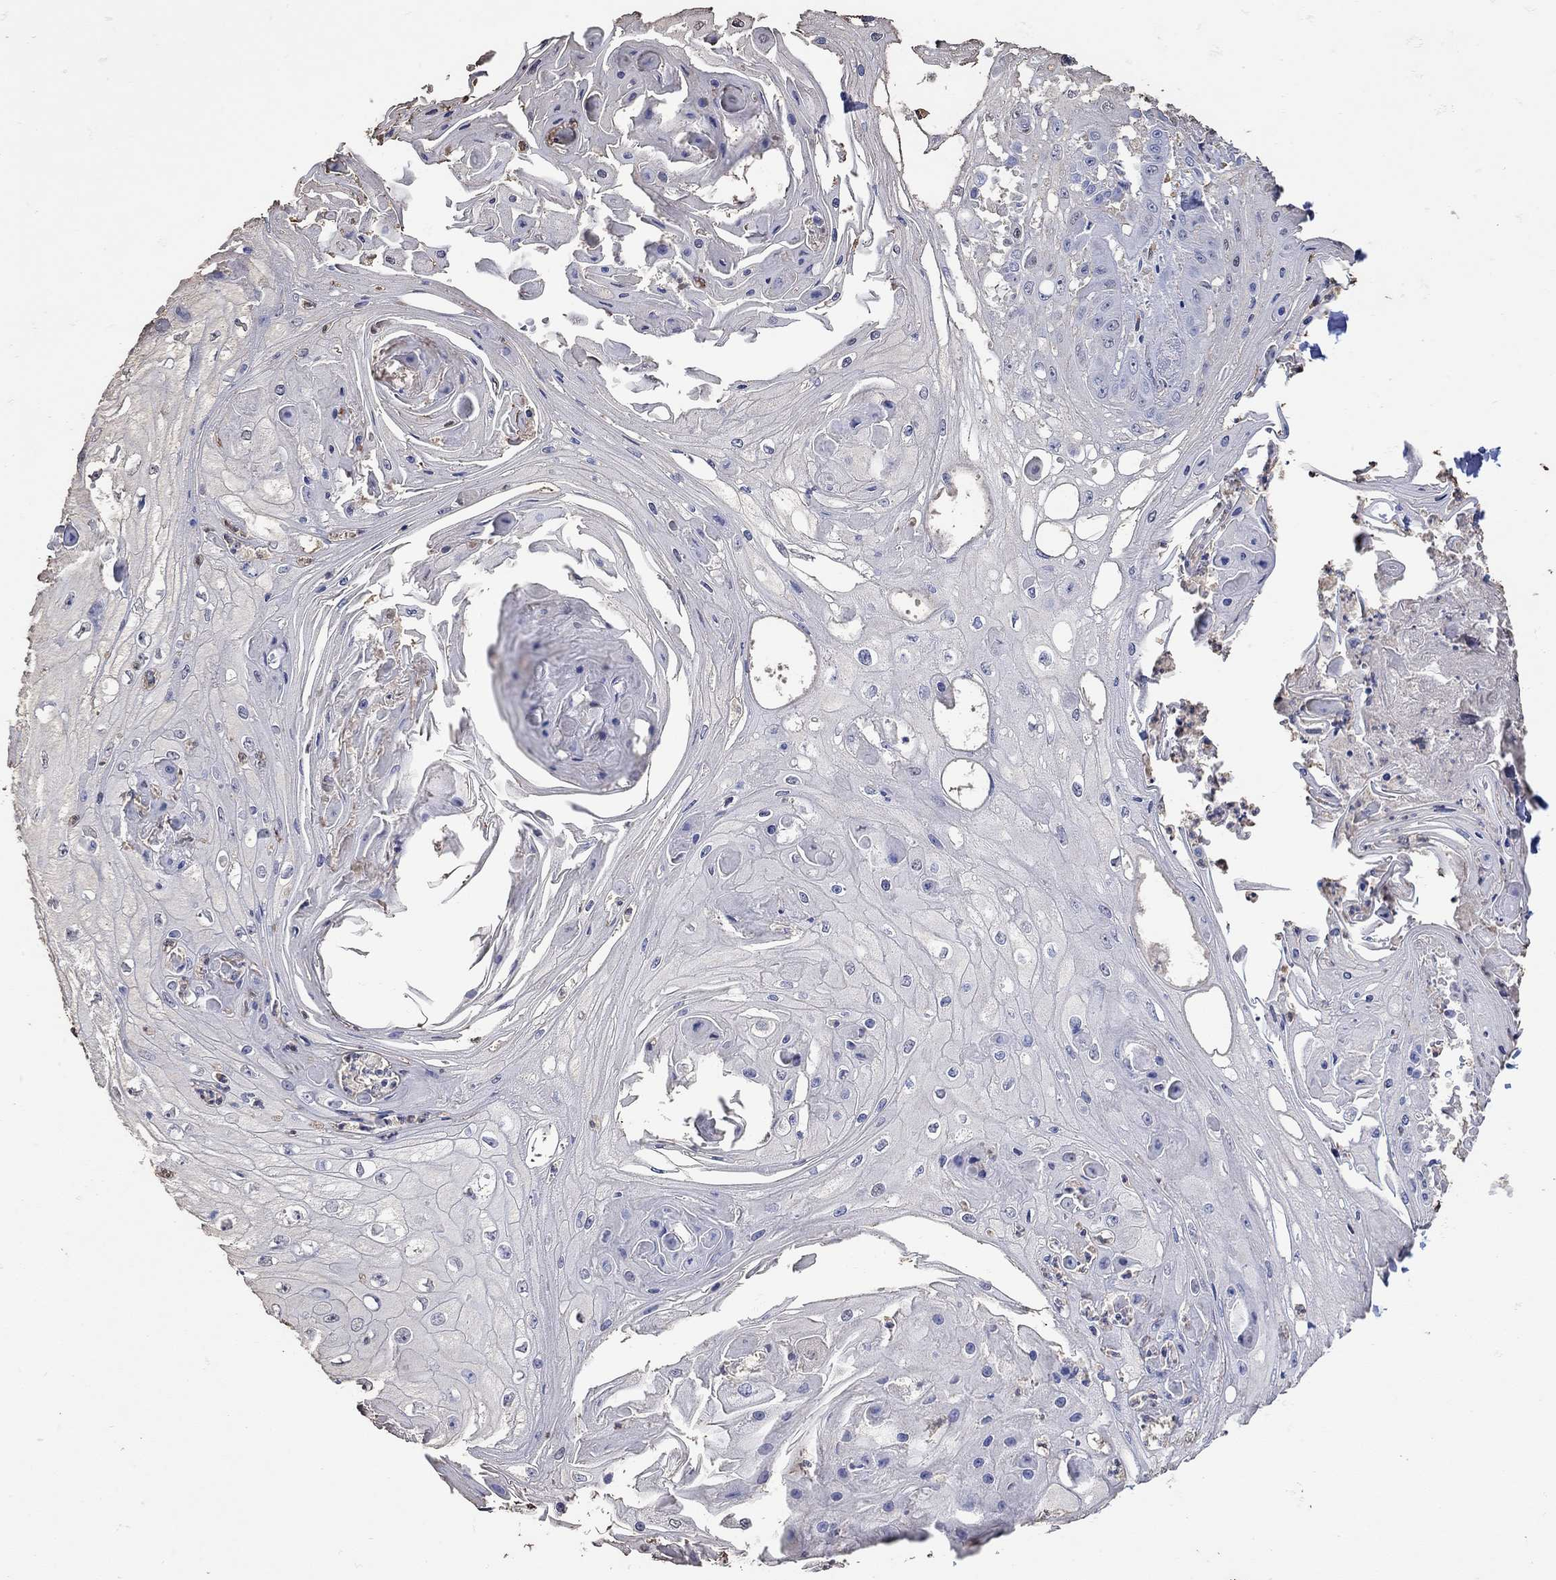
{"staining": {"intensity": "negative", "quantity": "none", "location": "none"}, "tissue": "skin cancer", "cell_type": "Tumor cells", "image_type": "cancer", "snomed": [{"axis": "morphology", "description": "Squamous cell carcinoma, NOS"}, {"axis": "topography", "description": "Skin"}], "caption": "Tumor cells show no significant protein positivity in squamous cell carcinoma (skin).", "gene": "LINGO3", "patient": {"sex": "male", "age": 70}}